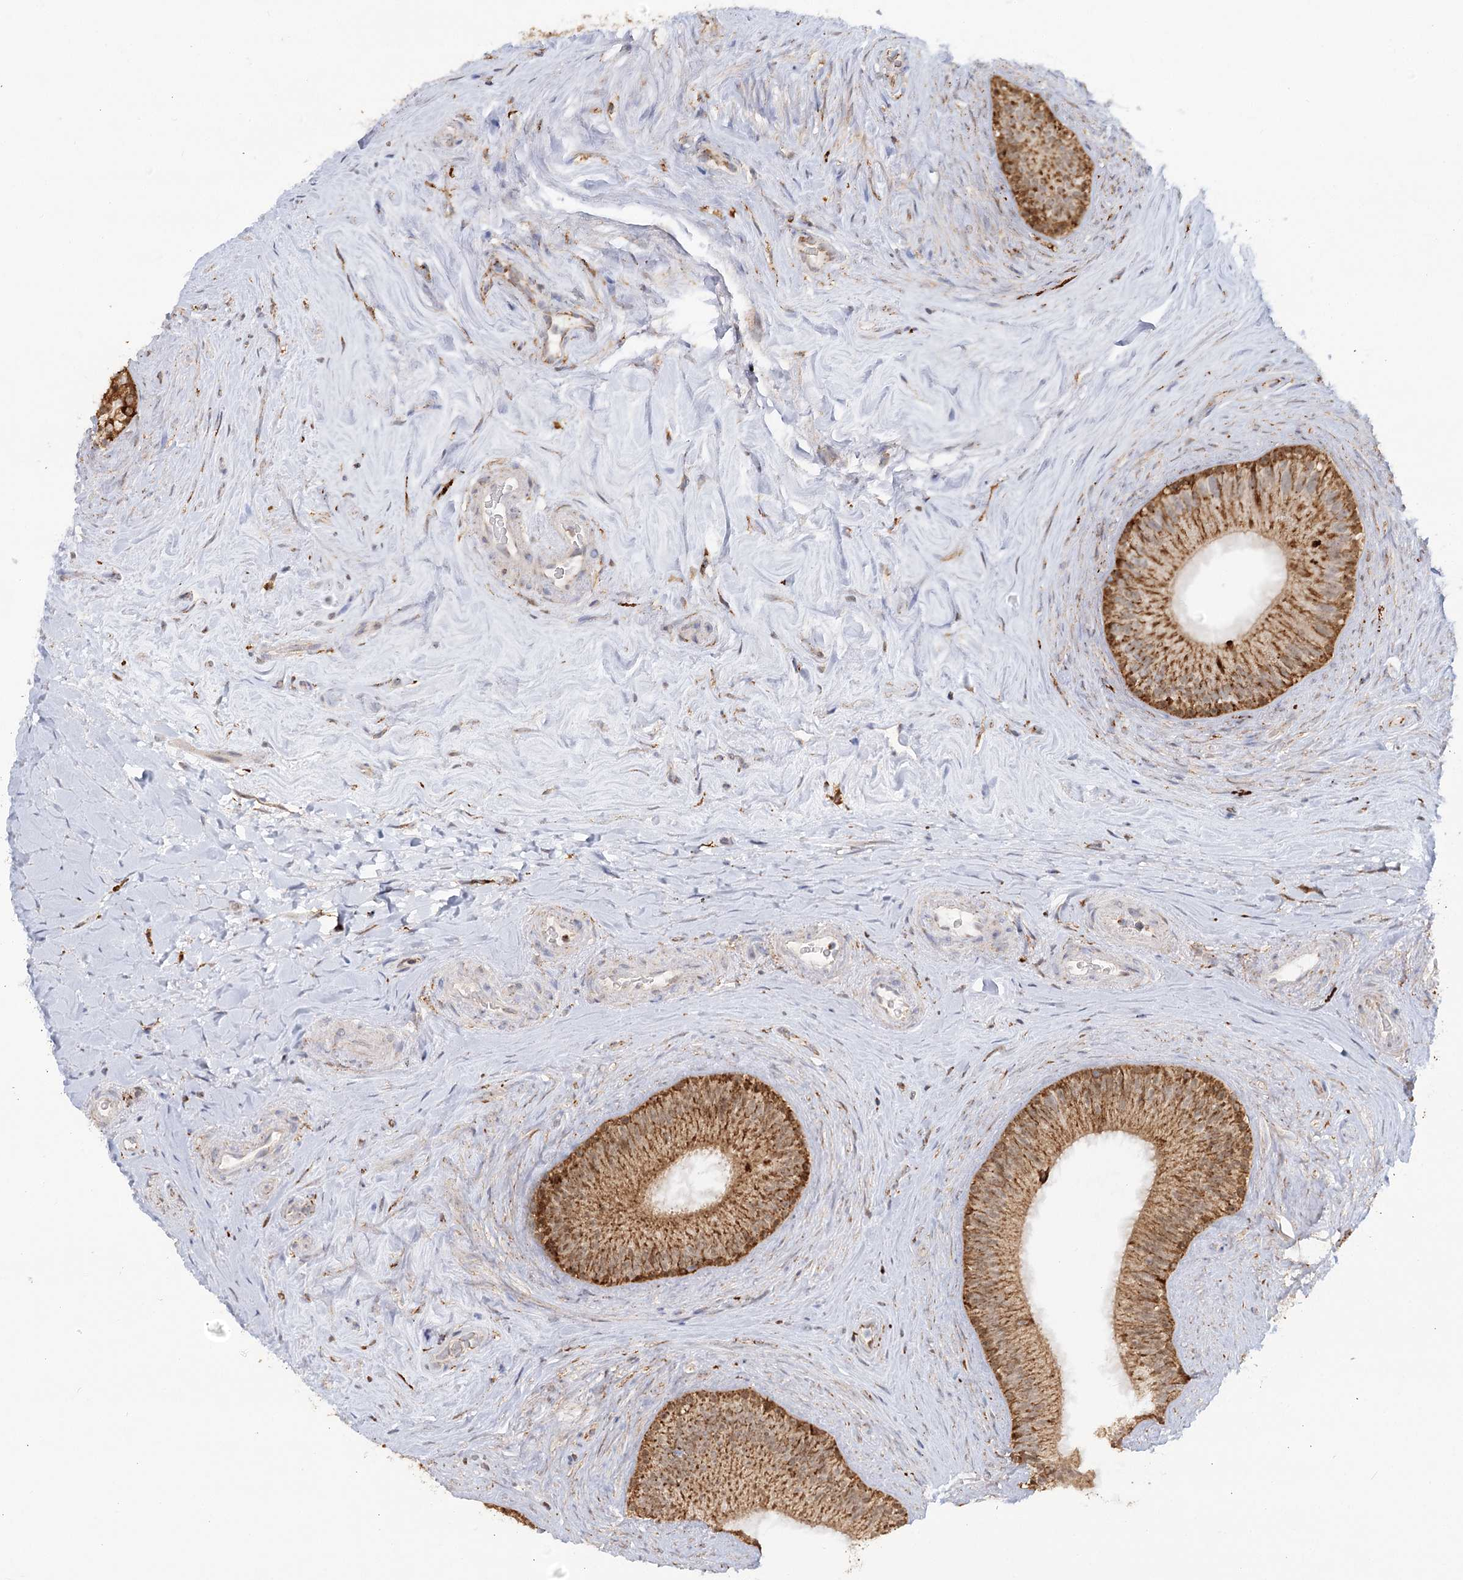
{"staining": {"intensity": "strong", "quantity": ">75%", "location": "cytoplasmic/membranous"}, "tissue": "epididymis", "cell_type": "Glandular cells", "image_type": "normal", "snomed": [{"axis": "morphology", "description": "Normal tissue, NOS"}, {"axis": "topography", "description": "Epididymis"}], "caption": "IHC (DAB) staining of unremarkable human epididymis demonstrates strong cytoplasmic/membranous protein expression in approximately >75% of glandular cells. (DAB IHC with brightfield microscopy, high magnification).", "gene": "TAS1R1", "patient": {"sex": "male", "age": 84}}